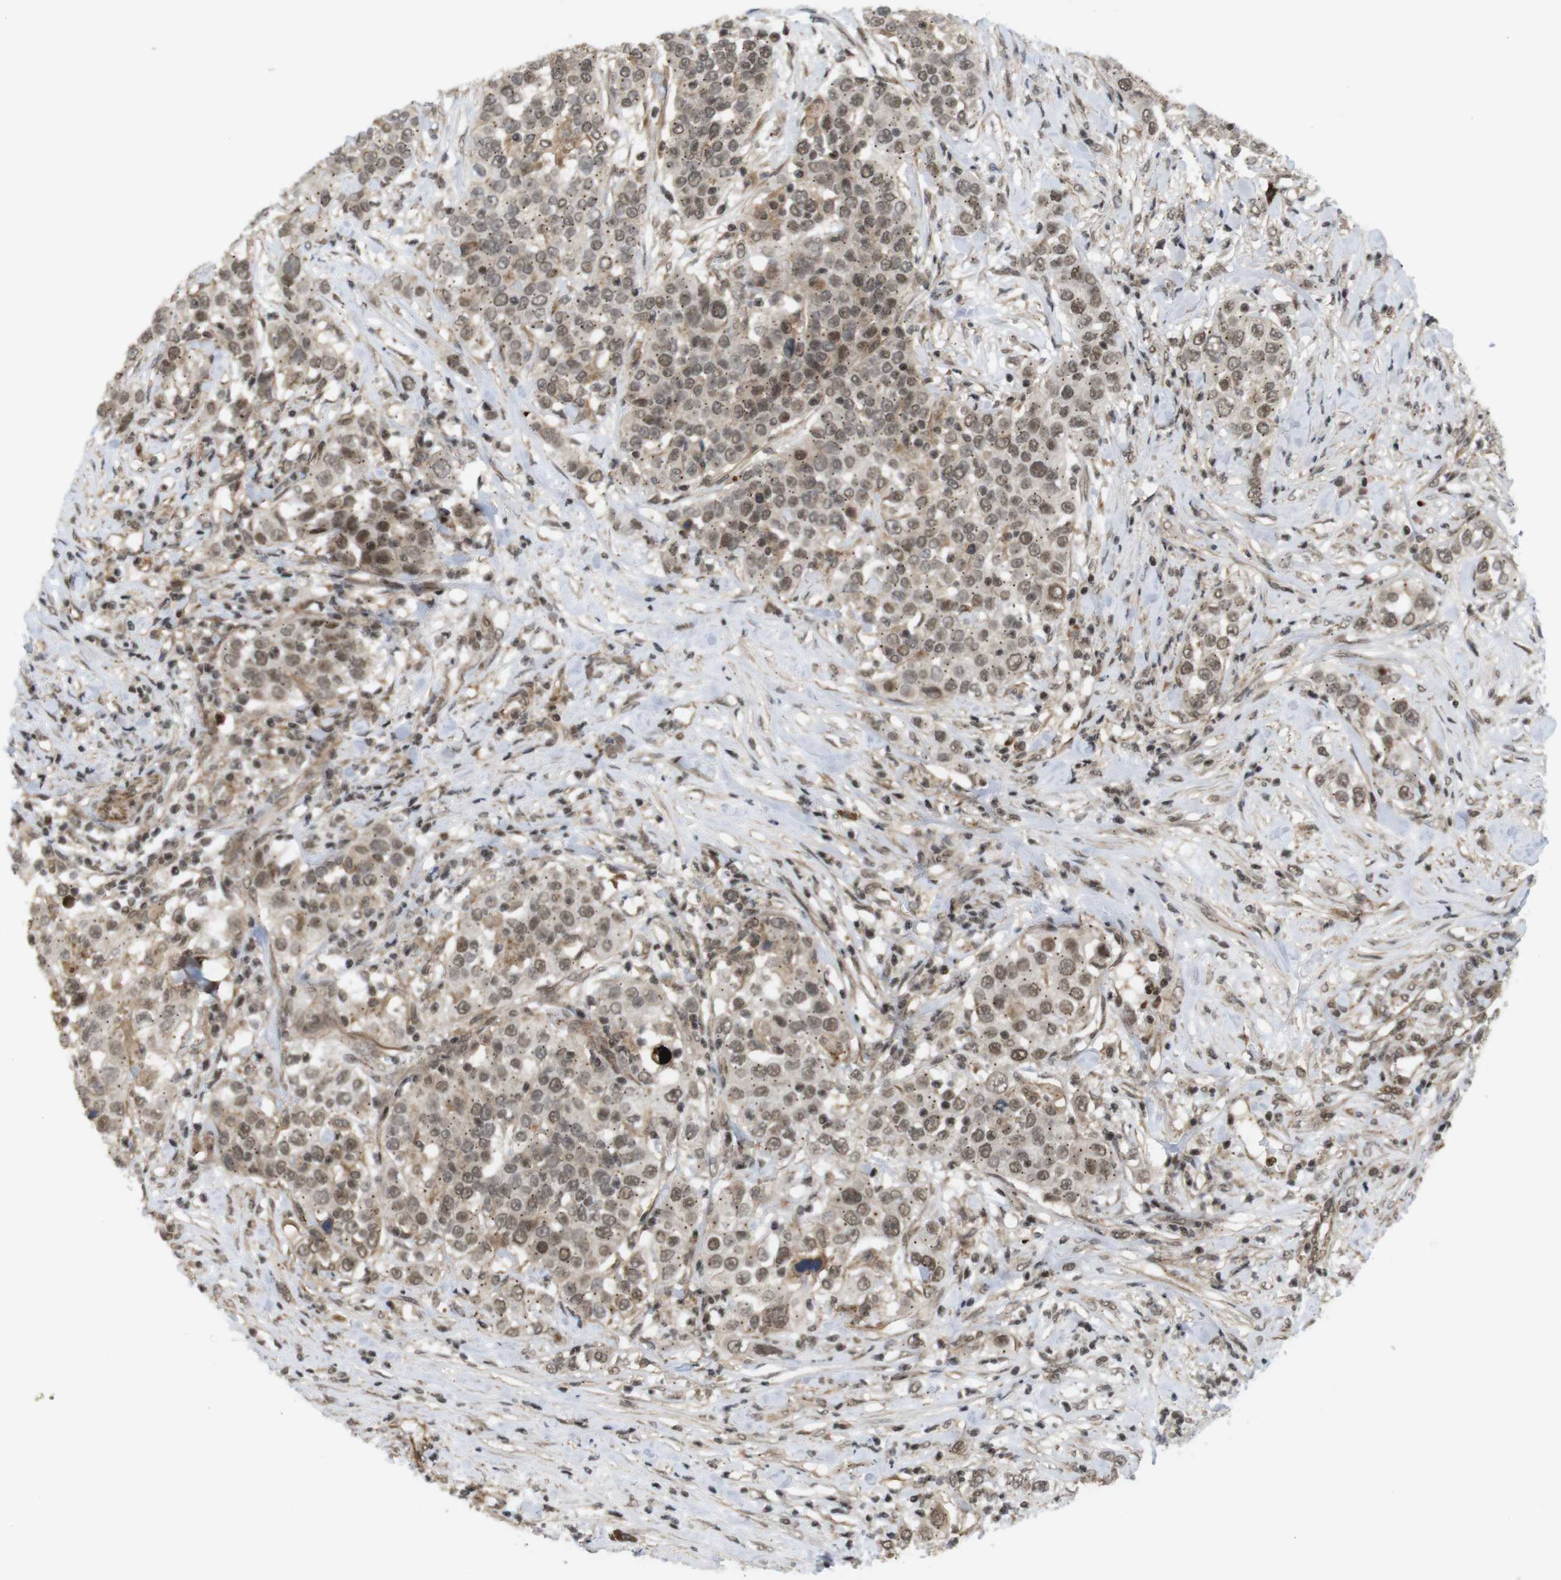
{"staining": {"intensity": "moderate", "quantity": ">75%", "location": "nuclear"}, "tissue": "urothelial cancer", "cell_type": "Tumor cells", "image_type": "cancer", "snomed": [{"axis": "morphology", "description": "Urothelial carcinoma, High grade"}, {"axis": "topography", "description": "Urinary bladder"}], "caption": "Immunohistochemistry (DAB) staining of human high-grade urothelial carcinoma displays moderate nuclear protein expression in approximately >75% of tumor cells.", "gene": "SP2", "patient": {"sex": "female", "age": 80}}